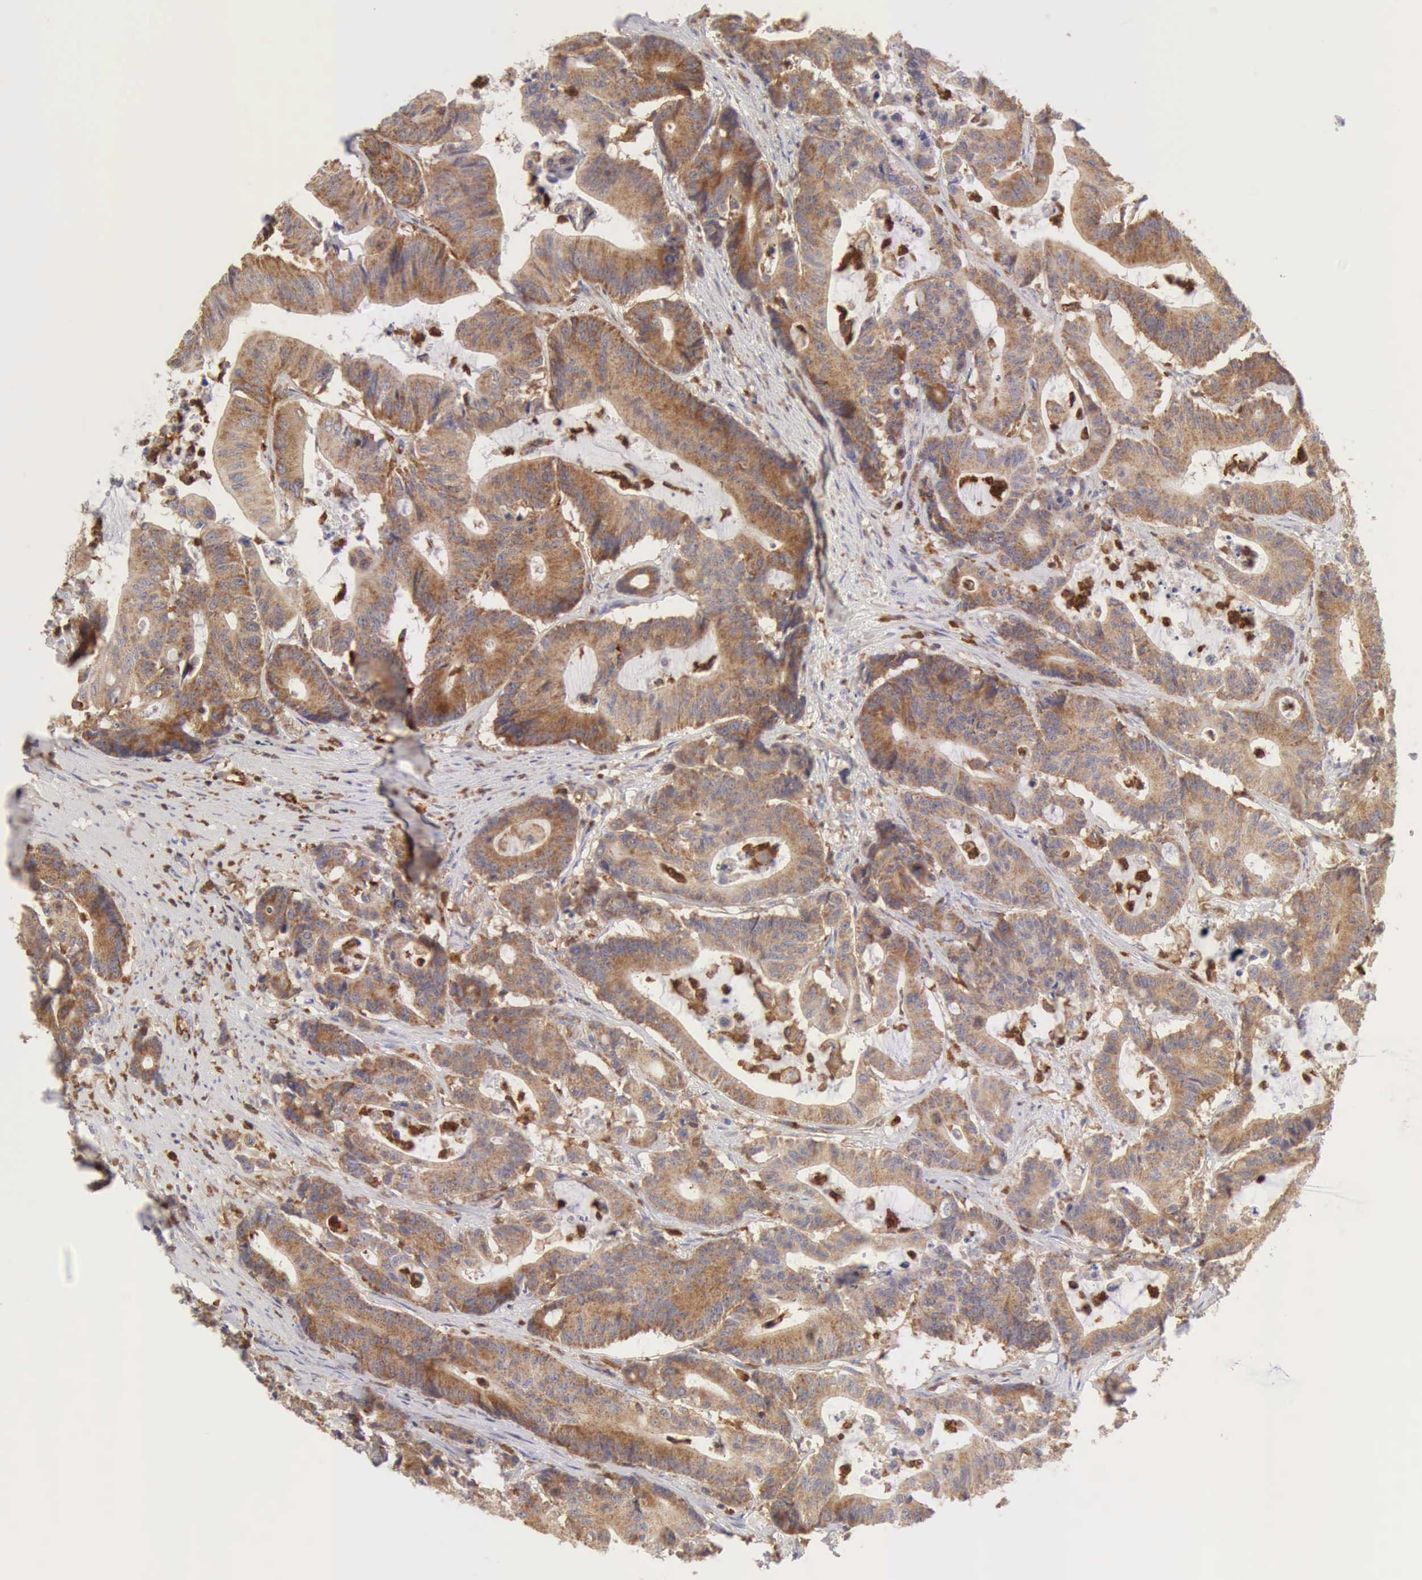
{"staining": {"intensity": "weak", "quantity": ">75%", "location": "cytoplasmic/membranous"}, "tissue": "colorectal cancer", "cell_type": "Tumor cells", "image_type": "cancer", "snomed": [{"axis": "morphology", "description": "Adenocarcinoma, NOS"}, {"axis": "topography", "description": "Colon"}], "caption": "This is a photomicrograph of immunohistochemistry staining of colorectal adenocarcinoma, which shows weak expression in the cytoplasmic/membranous of tumor cells.", "gene": "ARHGAP4", "patient": {"sex": "female", "age": 84}}